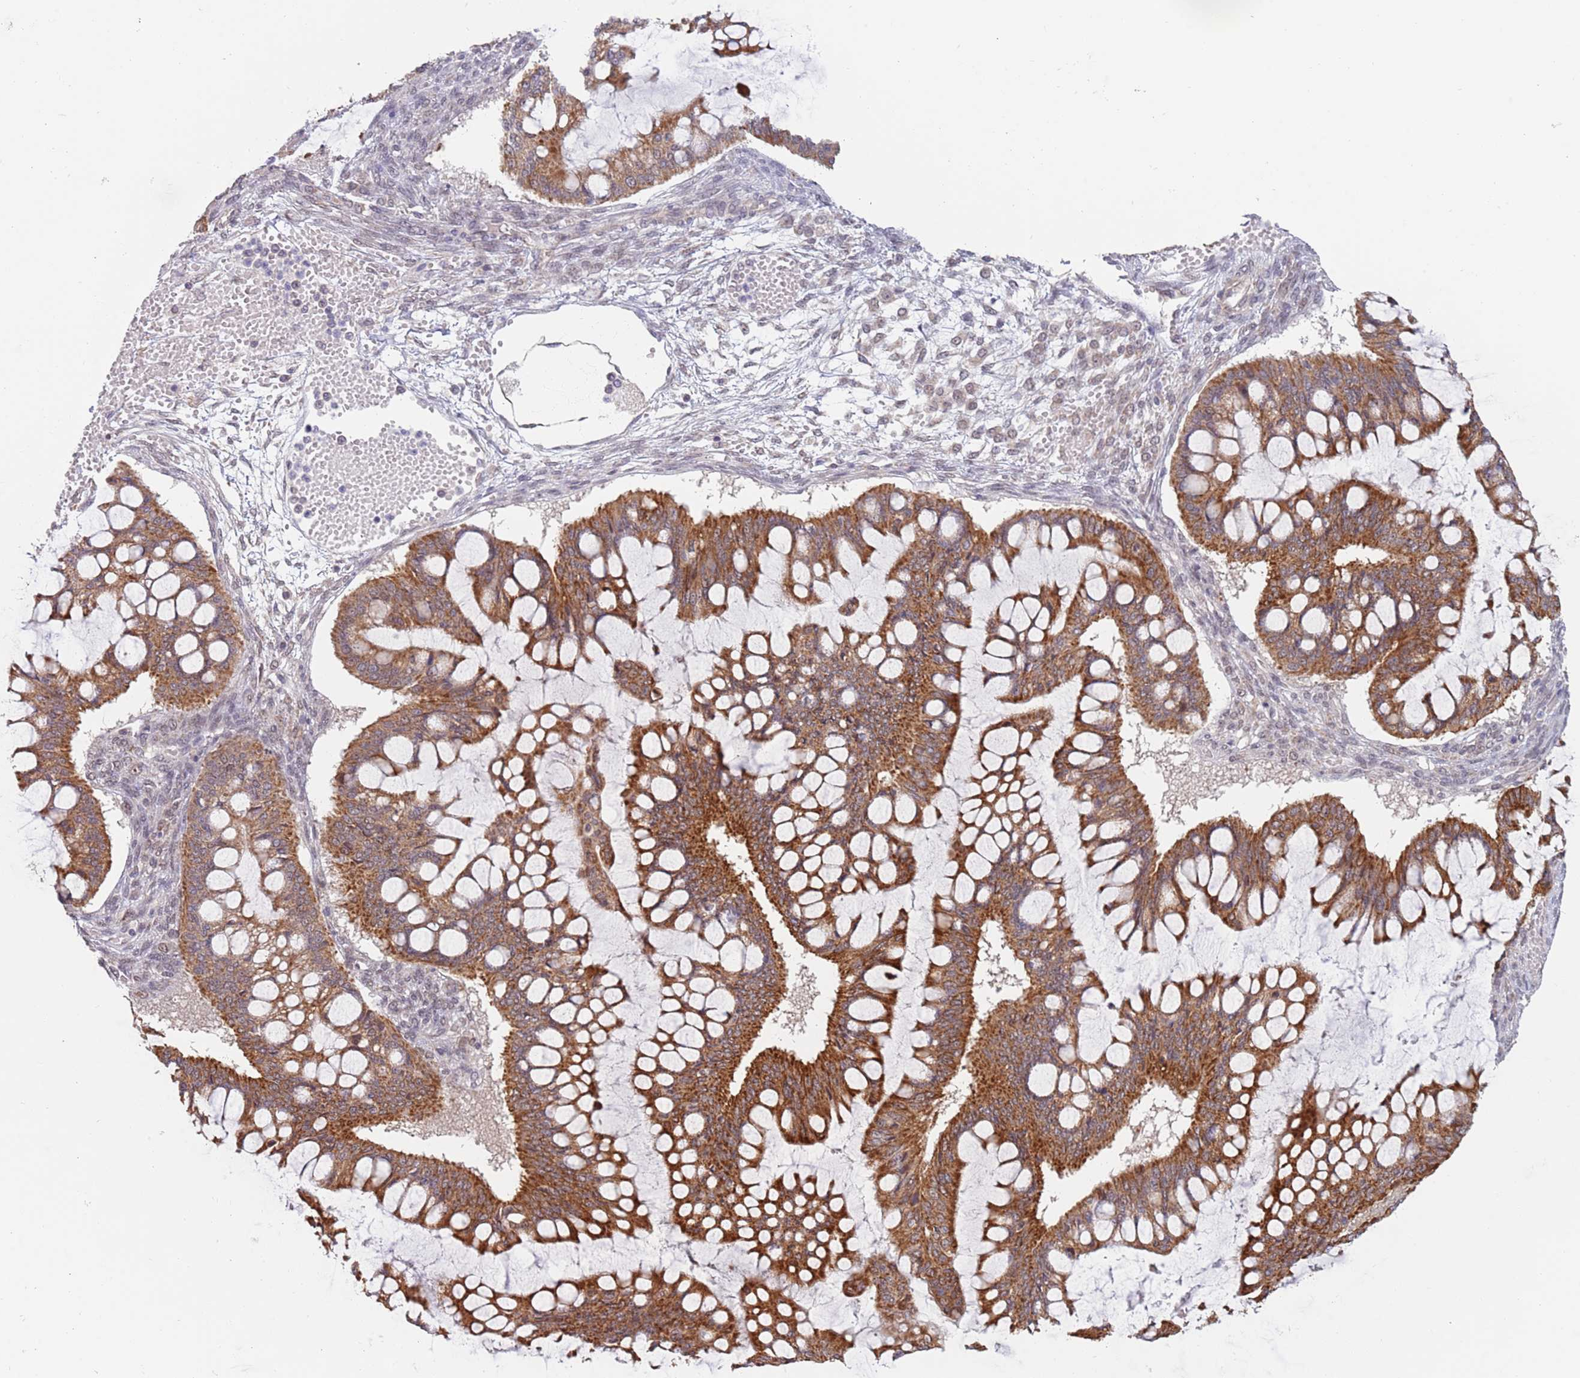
{"staining": {"intensity": "strong", "quantity": ">75%", "location": "cytoplasmic/membranous"}, "tissue": "ovarian cancer", "cell_type": "Tumor cells", "image_type": "cancer", "snomed": [{"axis": "morphology", "description": "Cystadenocarcinoma, mucinous, NOS"}, {"axis": "topography", "description": "Ovary"}], "caption": "Immunohistochemical staining of mucinous cystadenocarcinoma (ovarian) demonstrates high levels of strong cytoplasmic/membranous protein staining in about >75% of tumor cells.", "gene": "UQCC3", "patient": {"sex": "female", "age": 73}}